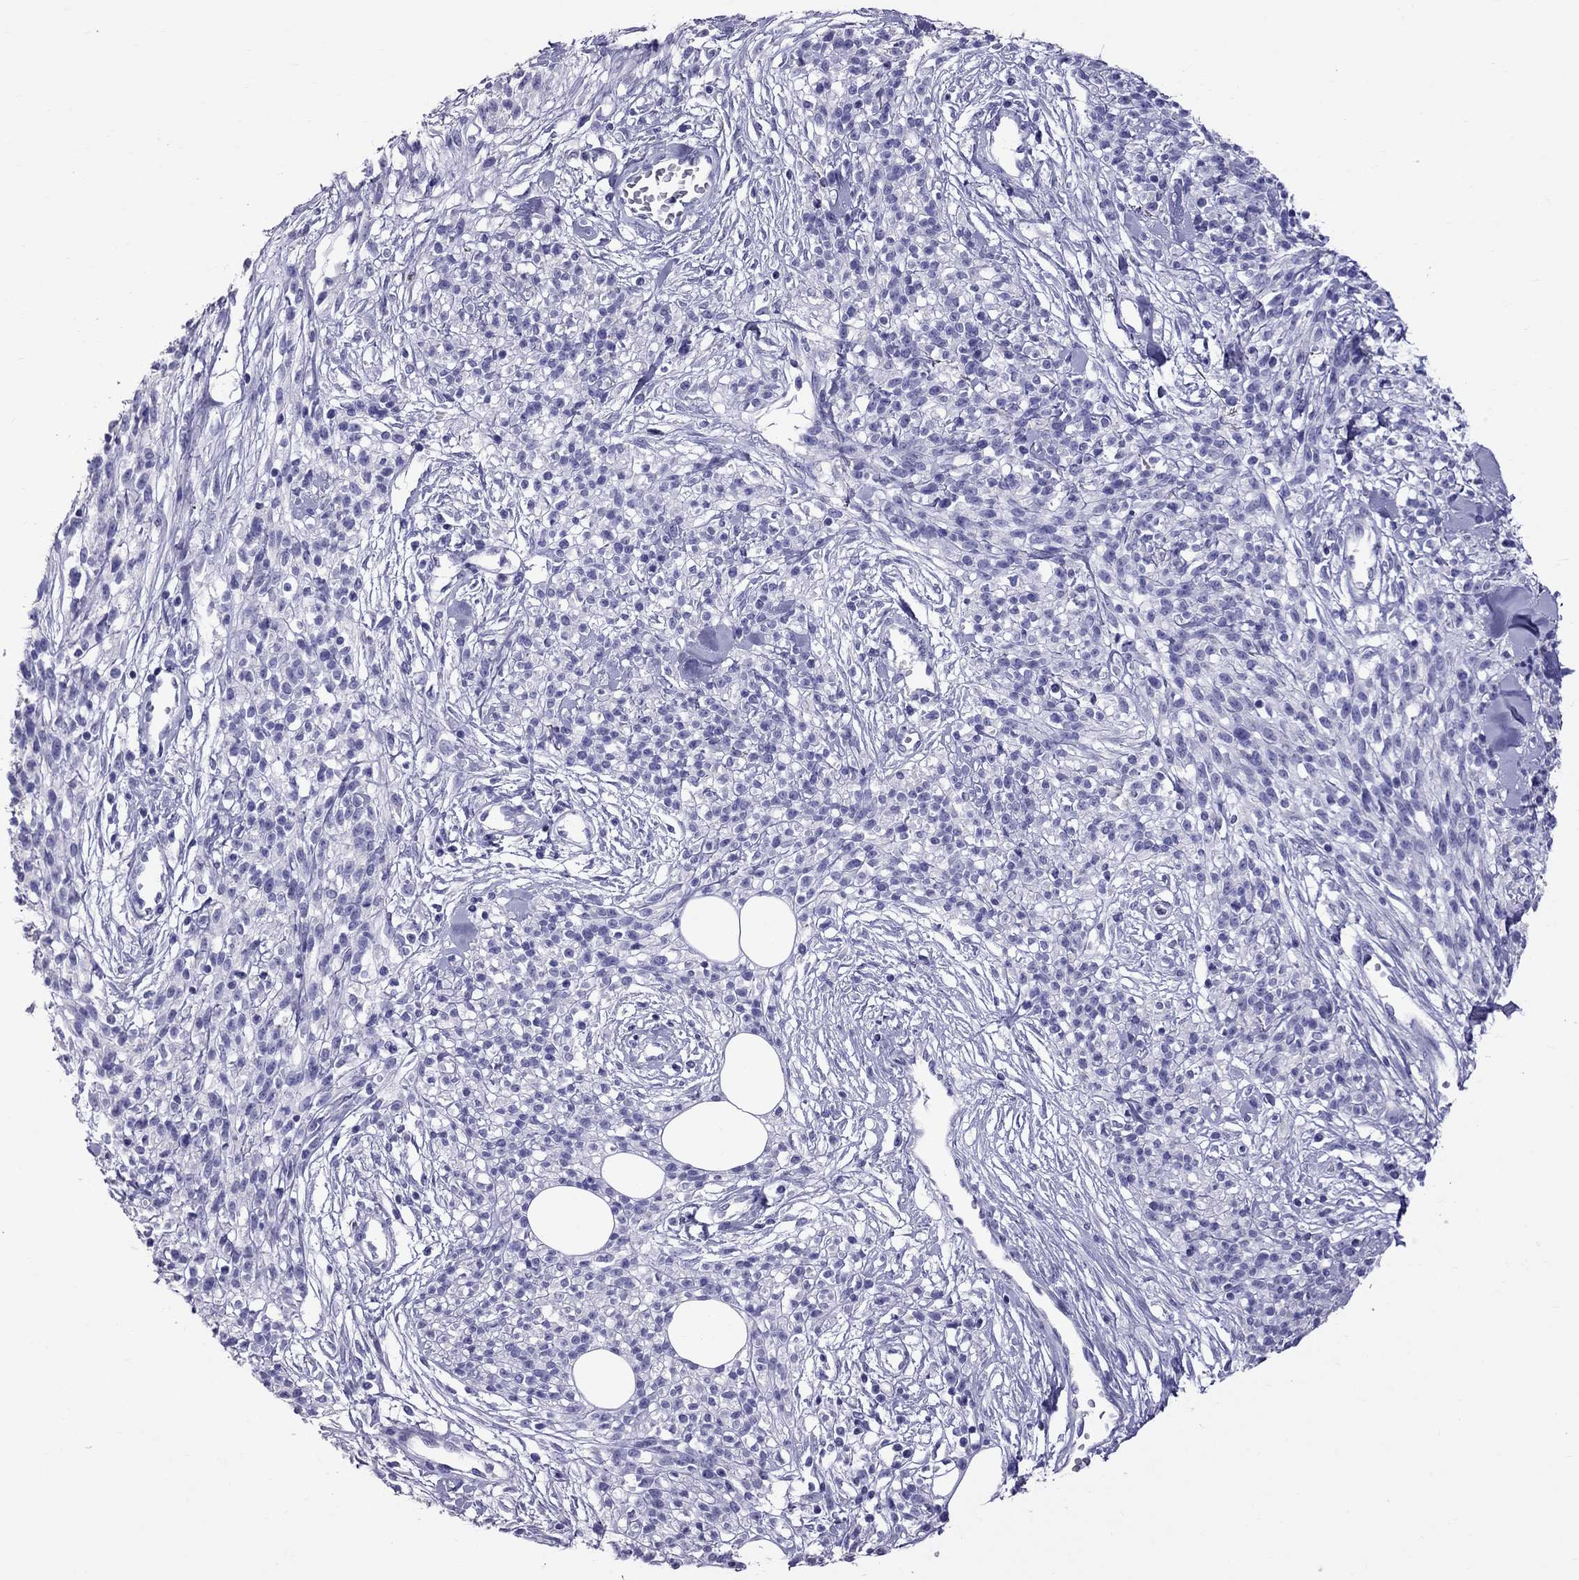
{"staining": {"intensity": "negative", "quantity": "none", "location": "none"}, "tissue": "melanoma", "cell_type": "Tumor cells", "image_type": "cancer", "snomed": [{"axis": "morphology", "description": "Malignant melanoma, NOS"}, {"axis": "topography", "description": "Skin"}, {"axis": "topography", "description": "Skin of trunk"}], "caption": "IHC histopathology image of human malignant melanoma stained for a protein (brown), which shows no expression in tumor cells.", "gene": "TTLL13", "patient": {"sex": "male", "age": 74}}